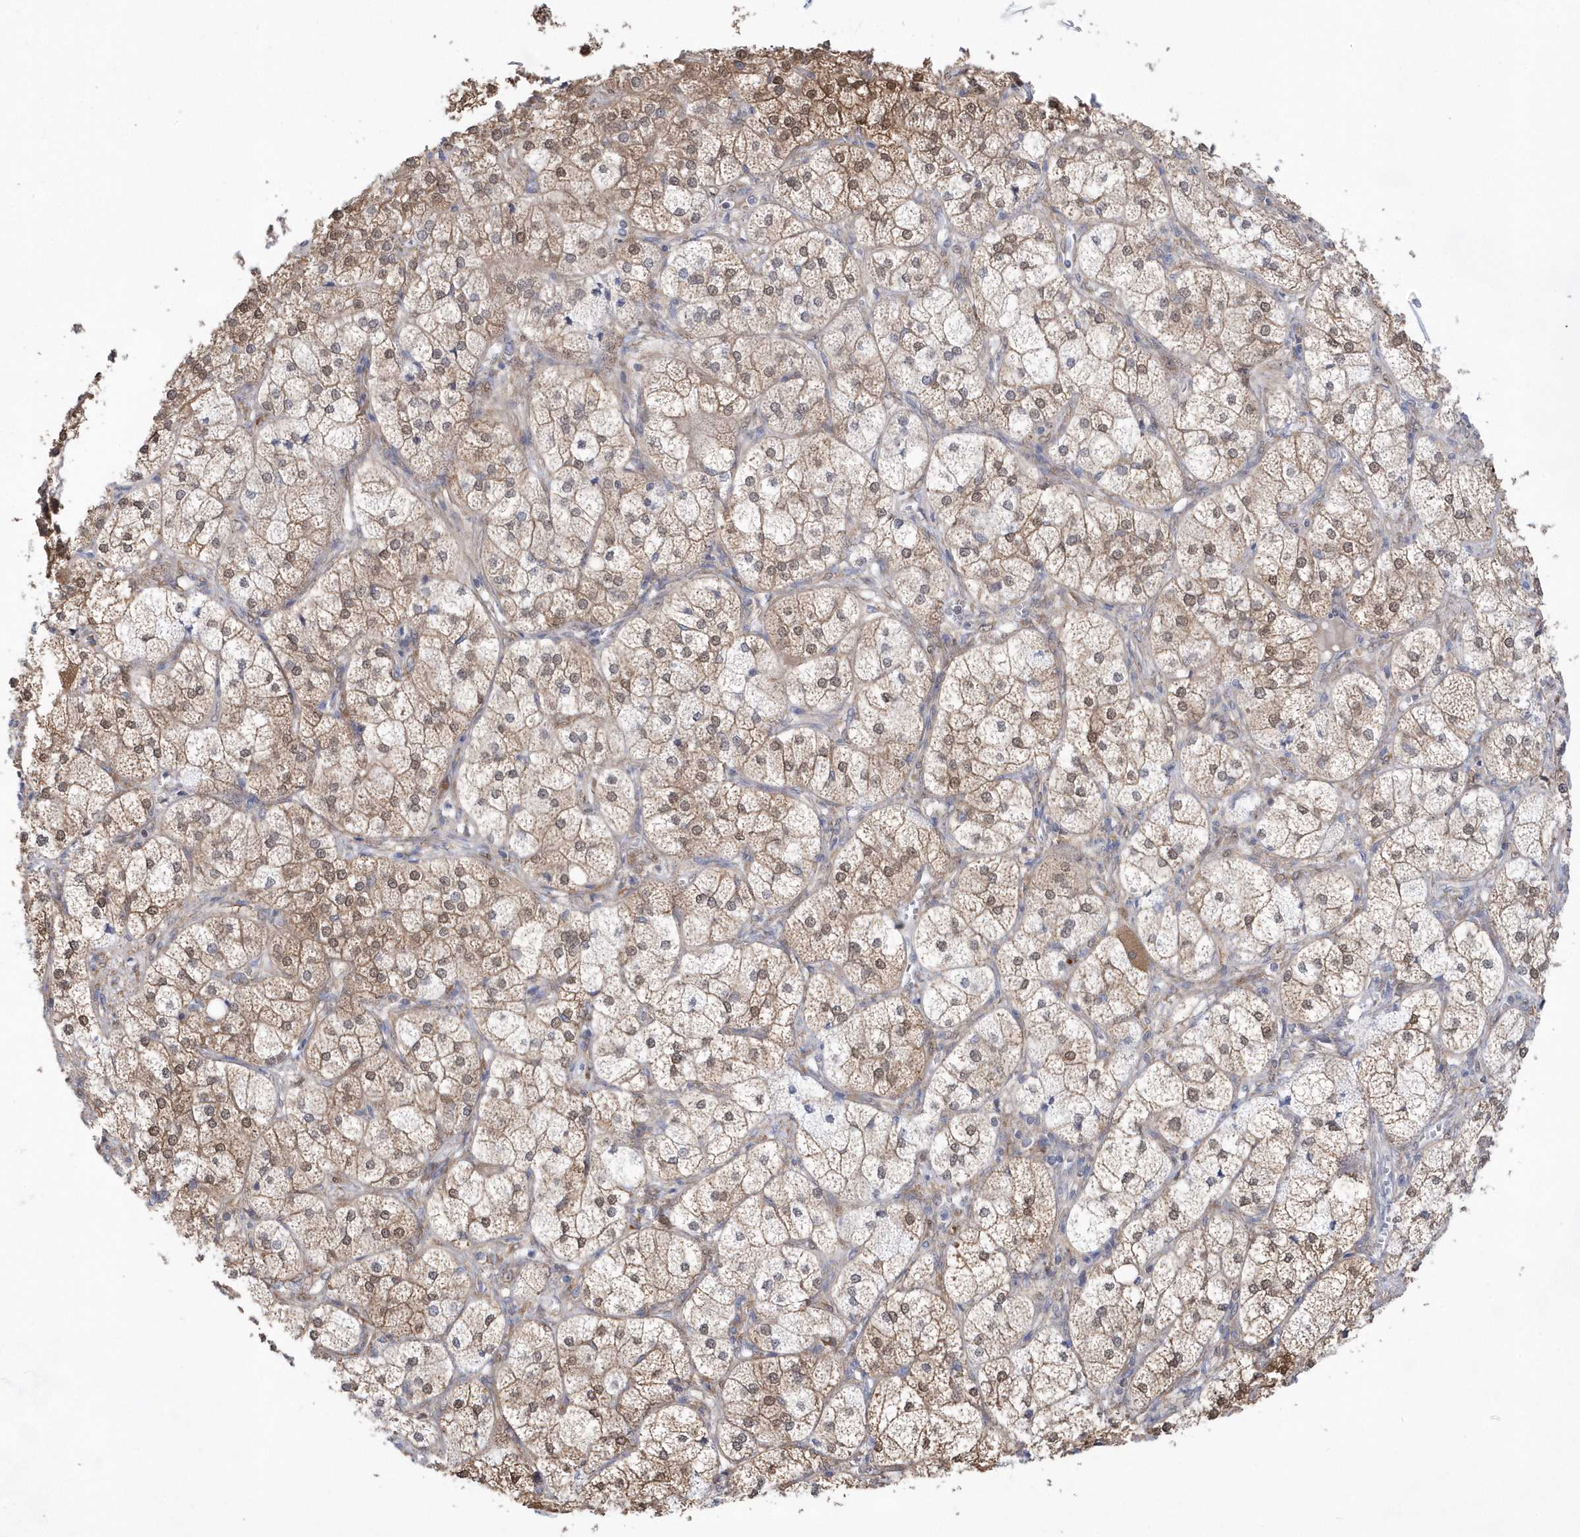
{"staining": {"intensity": "moderate", "quantity": ">75%", "location": "cytoplasmic/membranous,nuclear"}, "tissue": "adrenal gland", "cell_type": "Glandular cells", "image_type": "normal", "snomed": [{"axis": "morphology", "description": "Normal tissue, NOS"}, {"axis": "topography", "description": "Adrenal gland"}], "caption": "An image showing moderate cytoplasmic/membranous,nuclear expression in about >75% of glandular cells in normal adrenal gland, as visualized by brown immunohistochemical staining.", "gene": "BDH2", "patient": {"sex": "female", "age": 61}}